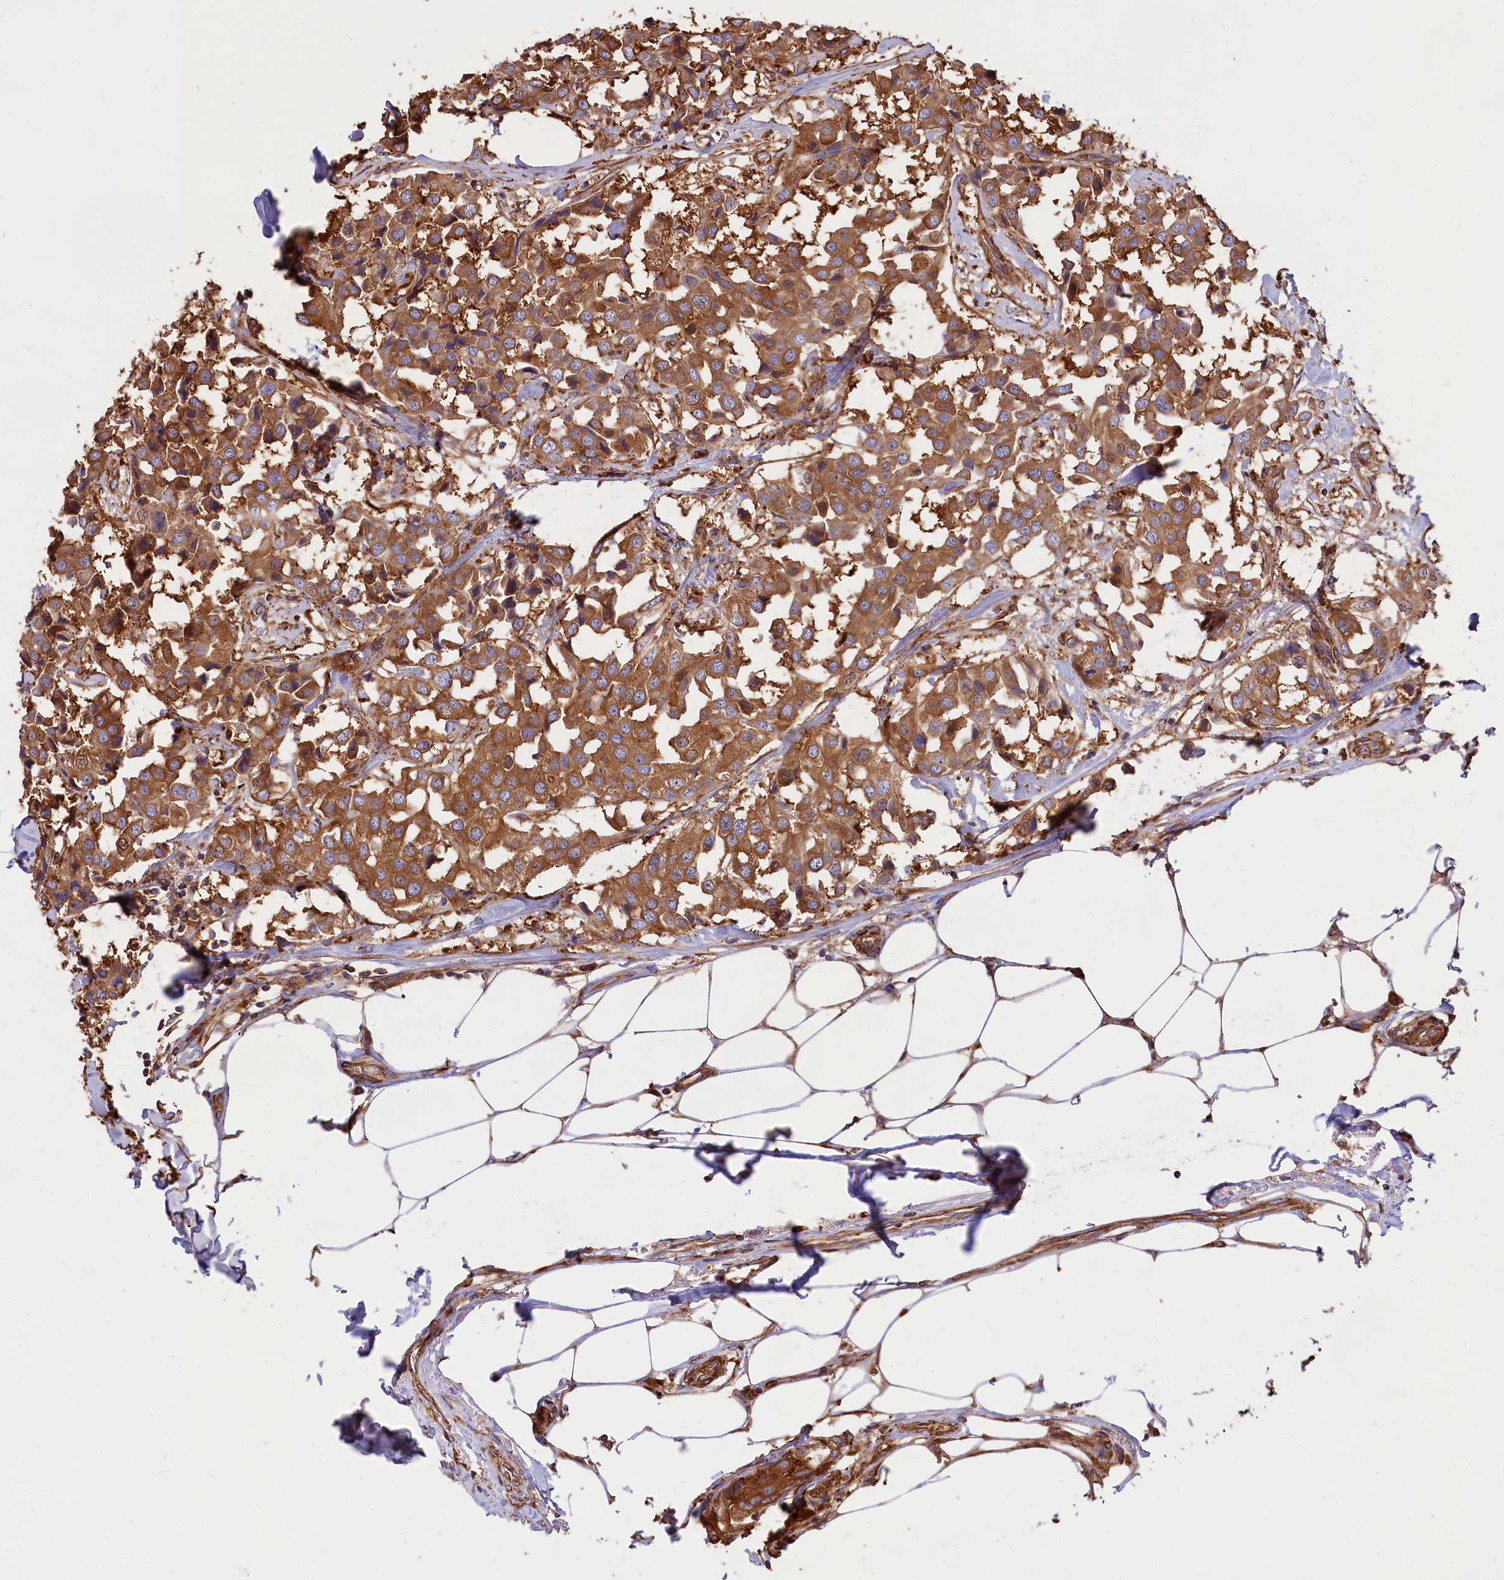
{"staining": {"intensity": "strong", "quantity": ">75%", "location": "cytoplasmic/membranous"}, "tissue": "breast cancer", "cell_type": "Tumor cells", "image_type": "cancer", "snomed": [{"axis": "morphology", "description": "Duct carcinoma"}, {"axis": "topography", "description": "Breast"}], "caption": "Immunohistochemical staining of human breast infiltrating ductal carcinoma demonstrates high levels of strong cytoplasmic/membranous positivity in approximately >75% of tumor cells.", "gene": "GYS1", "patient": {"sex": "female", "age": 80}}